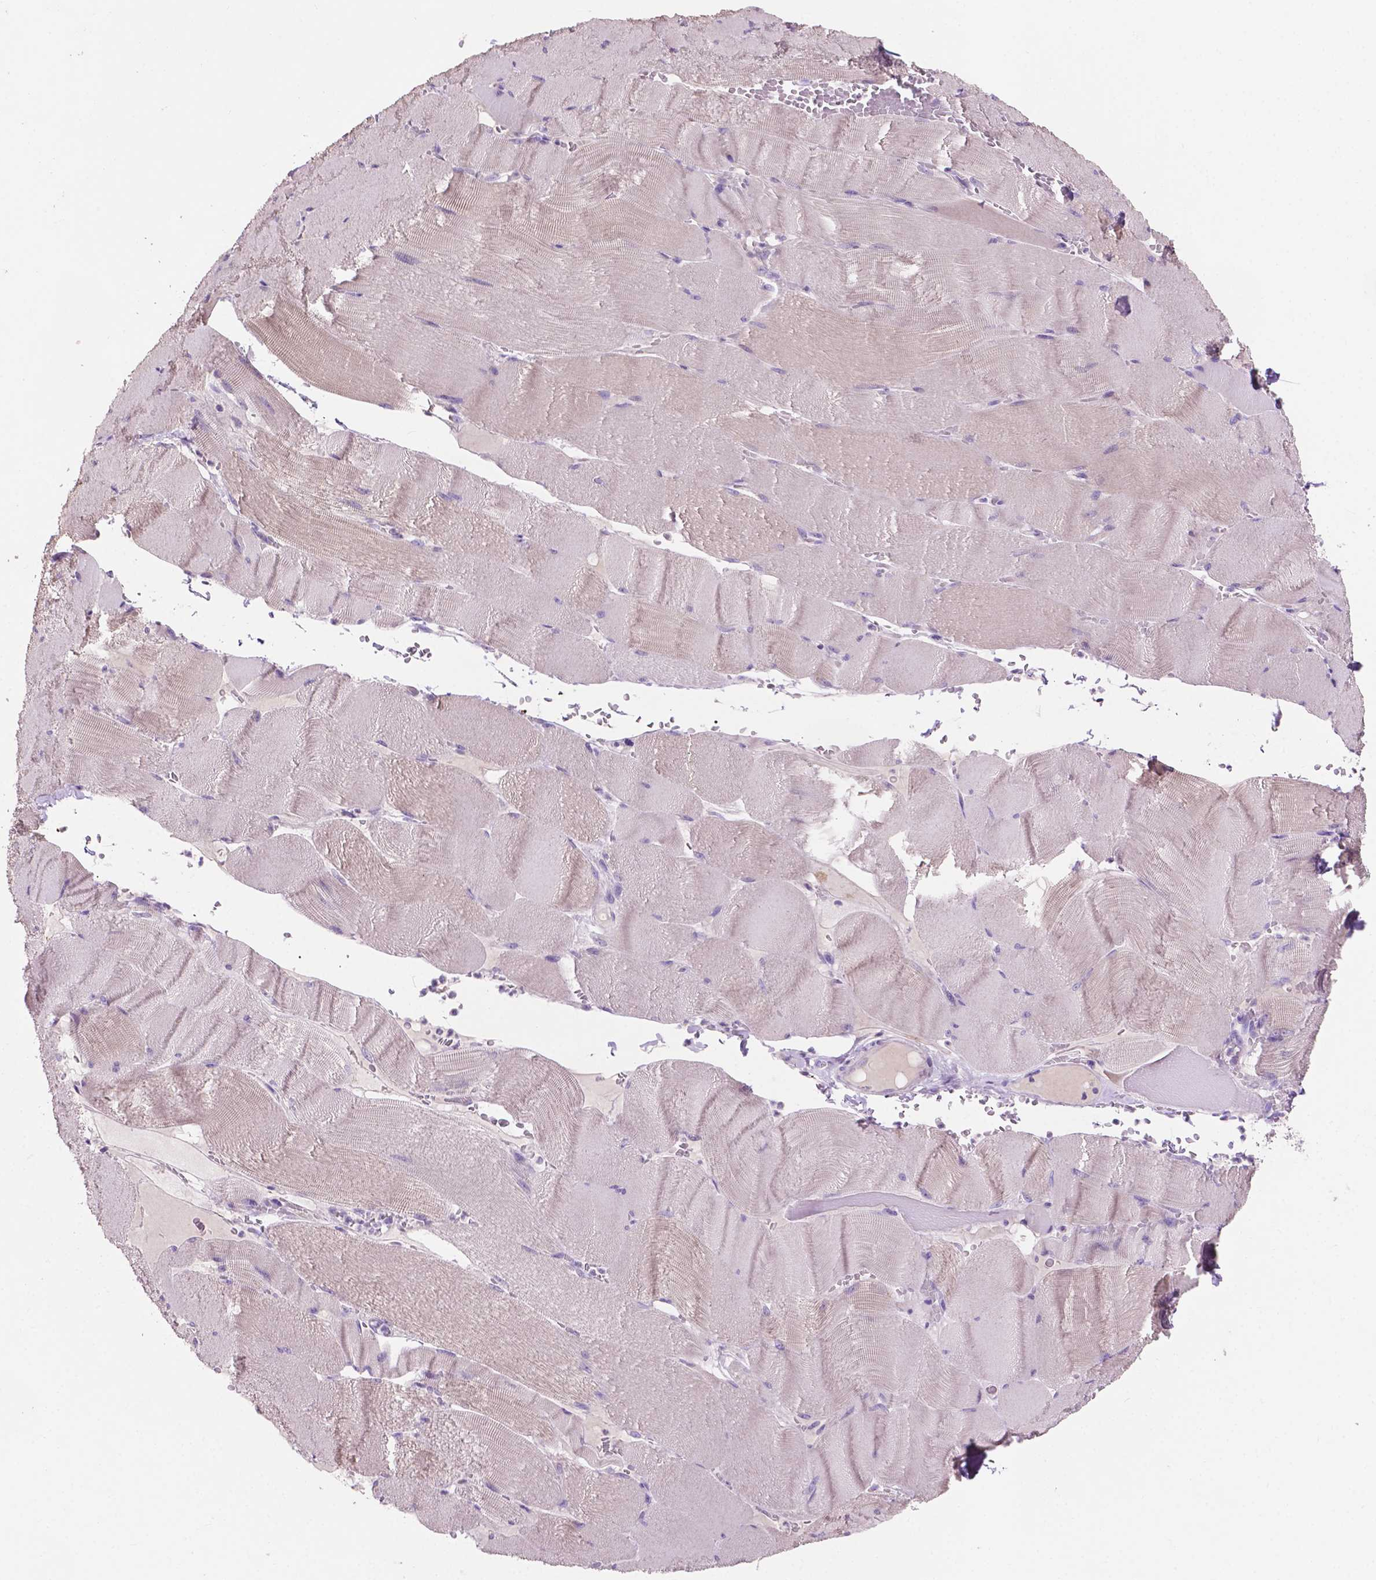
{"staining": {"intensity": "weak", "quantity": "<25%", "location": "cytoplasmic/membranous"}, "tissue": "skeletal muscle", "cell_type": "Myocytes", "image_type": "normal", "snomed": [{"axis": "morphology", "description": "Normal tissue, NOS"}, {"axis": "topography", "description": "Skeletal muscle"}], "caption": "The immunohistochemistry histopathology image has no significant positivity in myocytes of skeletal muscle.", "gene": "CLDN17", "patient": {"sex": "male", "age": 56}}